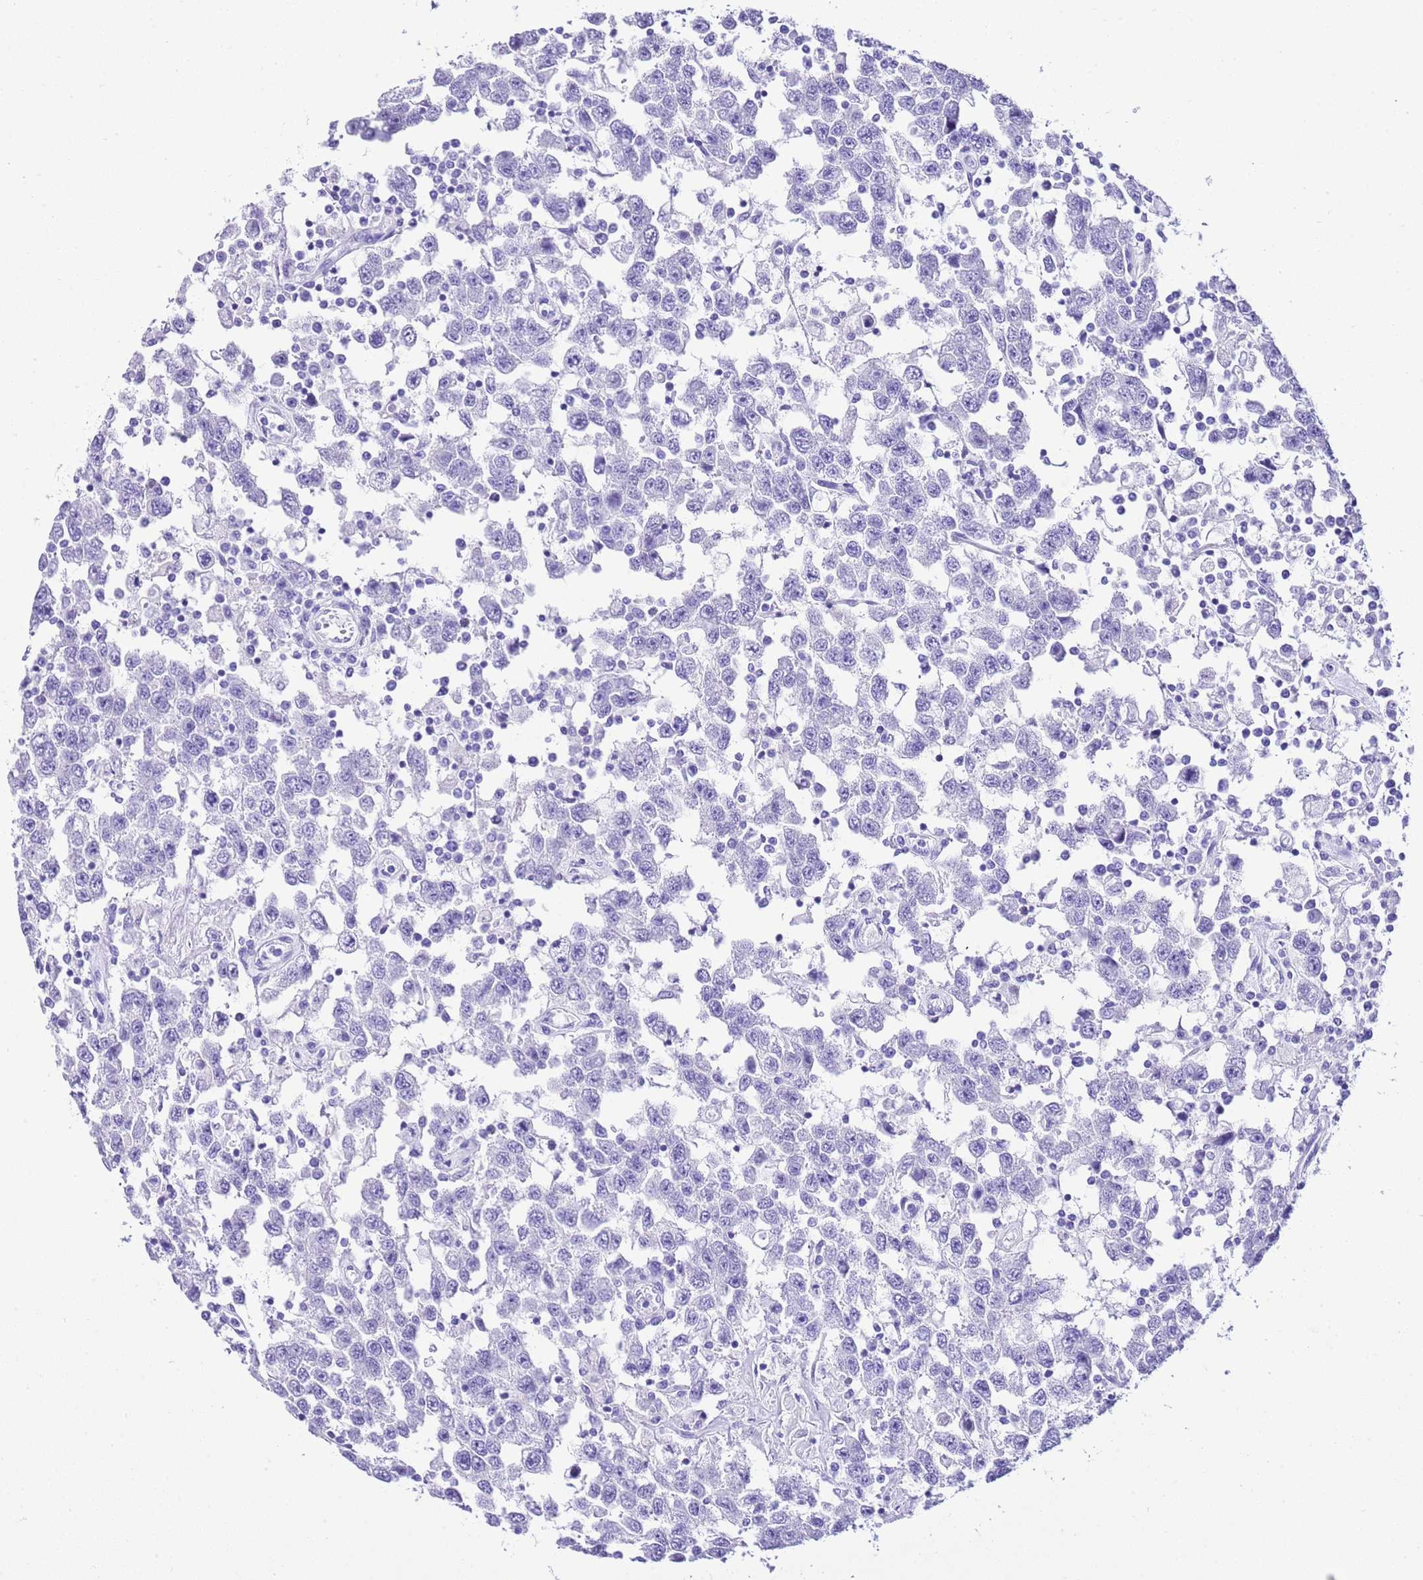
{"staining": {"intensity": "negative", "quantity": "none", "location": "none"}, "tissue": "testis cancer", "cell_type": "Tumor cells", "image_type": "cancer", "snomed": [{"axis": "morphology", "description": "Seminoma, NOS"}, {"axis": "topography", "description": "Testis"}], "caption": "Image shows no significant protein positivity in tumor cells of testis cancer.", "gene": "KCNC1", "patient": {"sex": "male", "age": 41}}